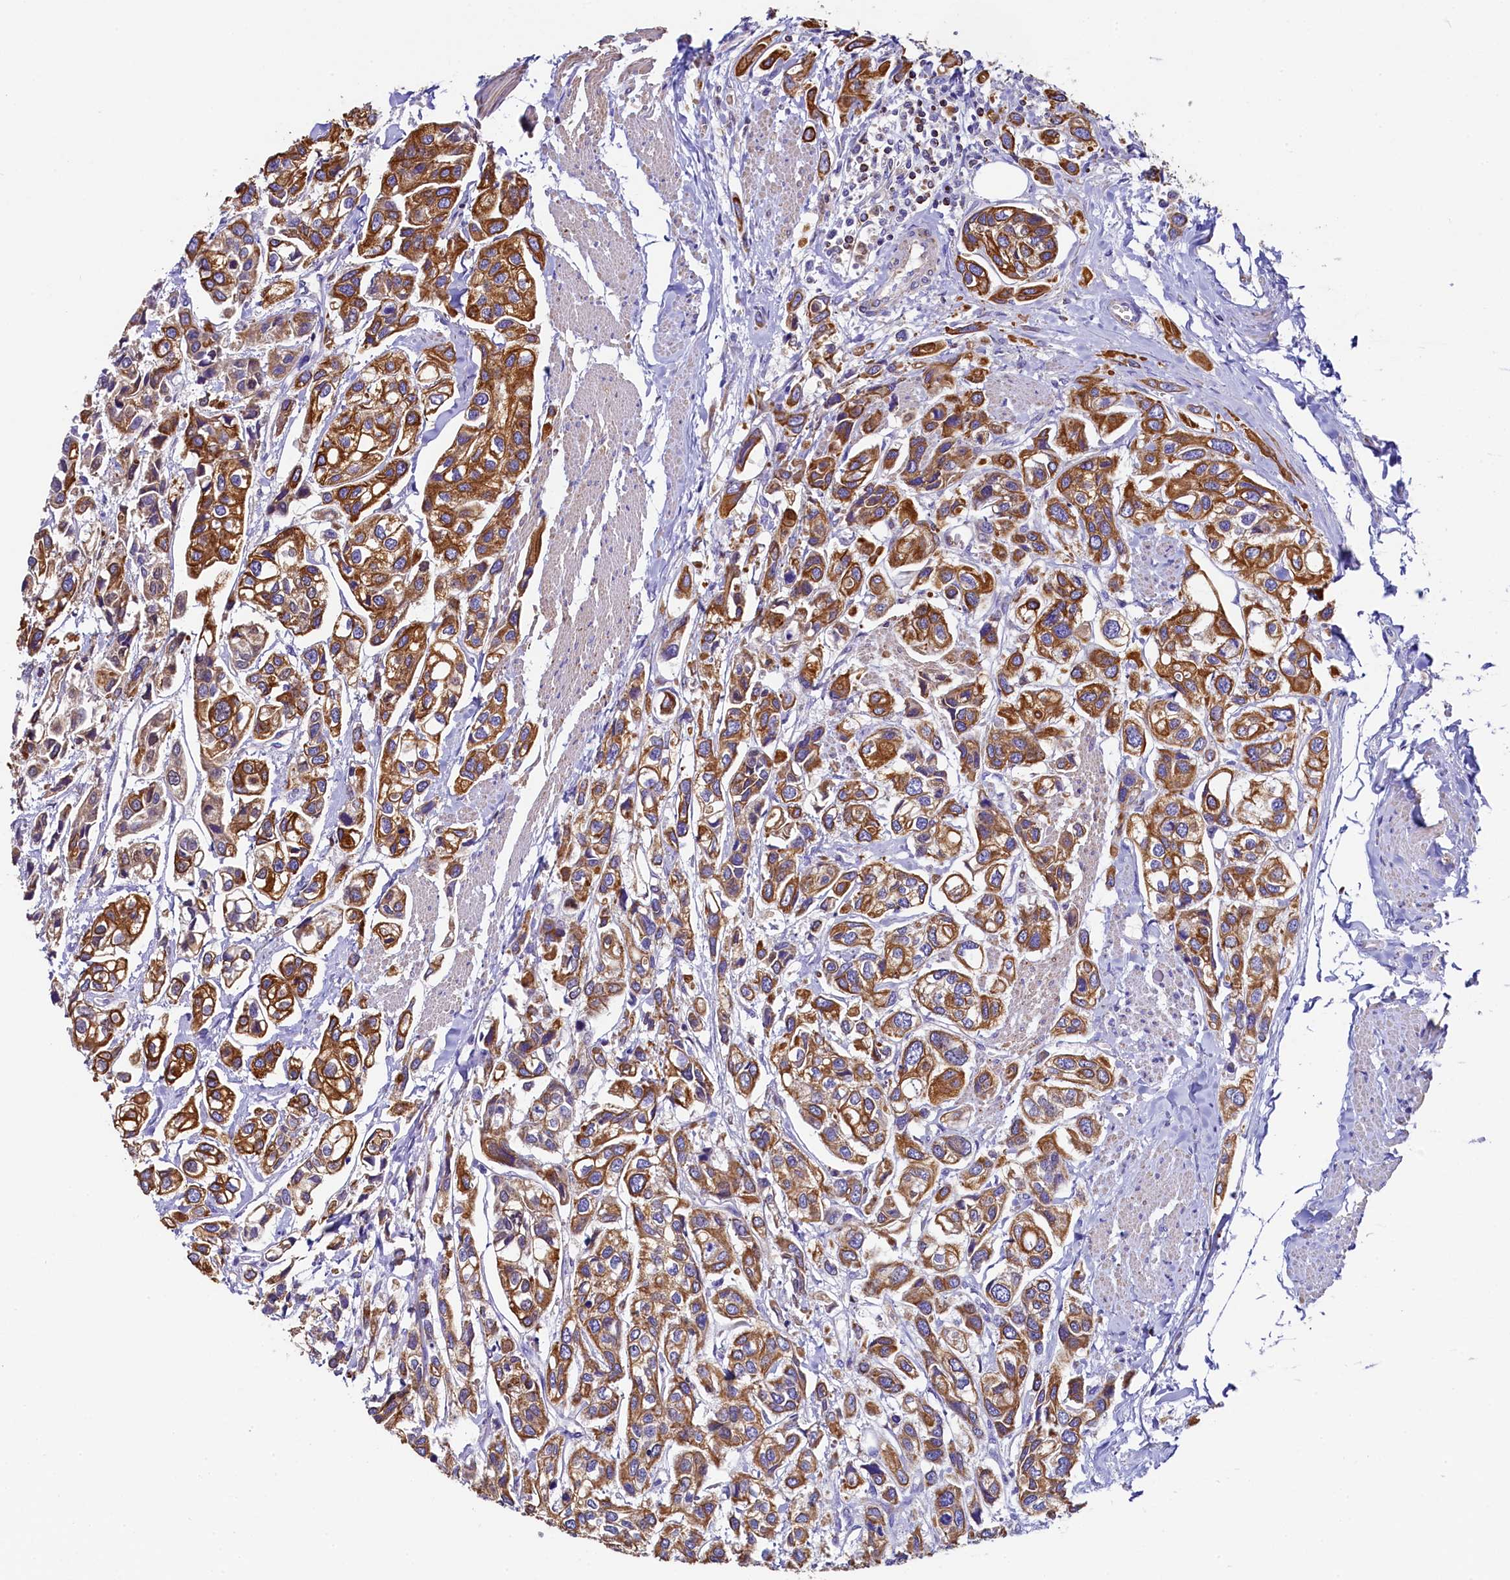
{"staining": {"intensity": "moderate", "quantity": ">75%", "location": "cytoplasmic/membranous"}, "tissue": "urothelial cancer", "cell_type": "Tumor cells", "image_type": "cancer", "snomed": [{"axis": "morphology", "description": "Urothelial carcinoma, High grade"}, {"axis": "topography", "description": "Urinary bladder"}], "caption": "Immunohistochemistry (IHC) photomicrograph of human urothelial cancer stained for a protein (brown), which reveals medium levels of moderate cytoplasmic/membranous positivity in approximately >75% of tumor cells.", "gene": "CLYBL", "patient": {"sex": "male", "age": 67}}